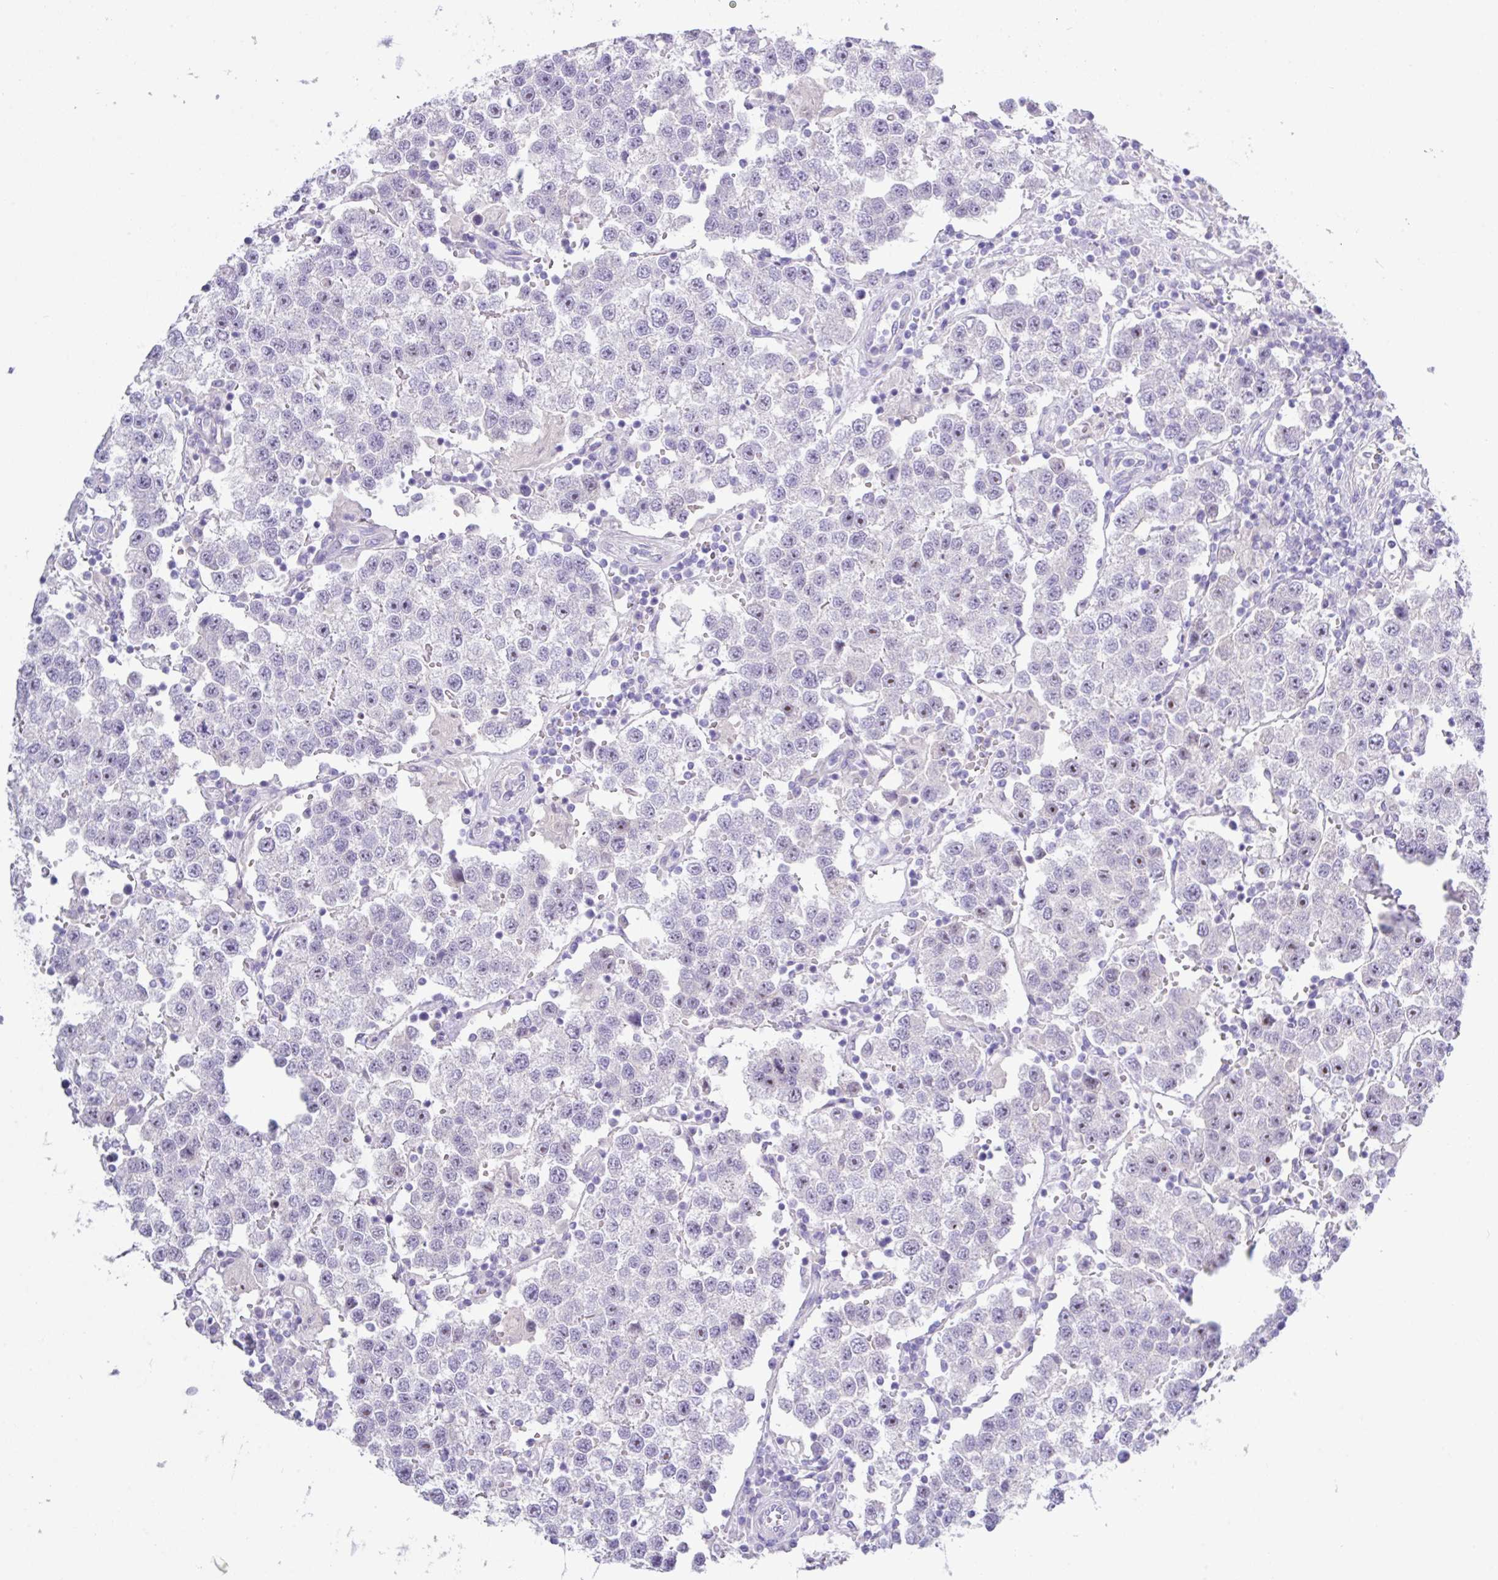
{"staining": {"intensity": "negative", "quantity": "none", "location": "none"}, "tissue": "testis cancer", "cell_type": "Tumor cells", "image_type": "cancer", "snomed": [{"axis": "morphology", "description": "Seminoma, NOS"}, {"axis": "topography", "description": "Testis"}], "caption": "Micrograph shows no protein positivity in tumor cells of testis seminoma tissue.", "gene": "MRM2", "patient": {"sex": "male", "age": 37}}